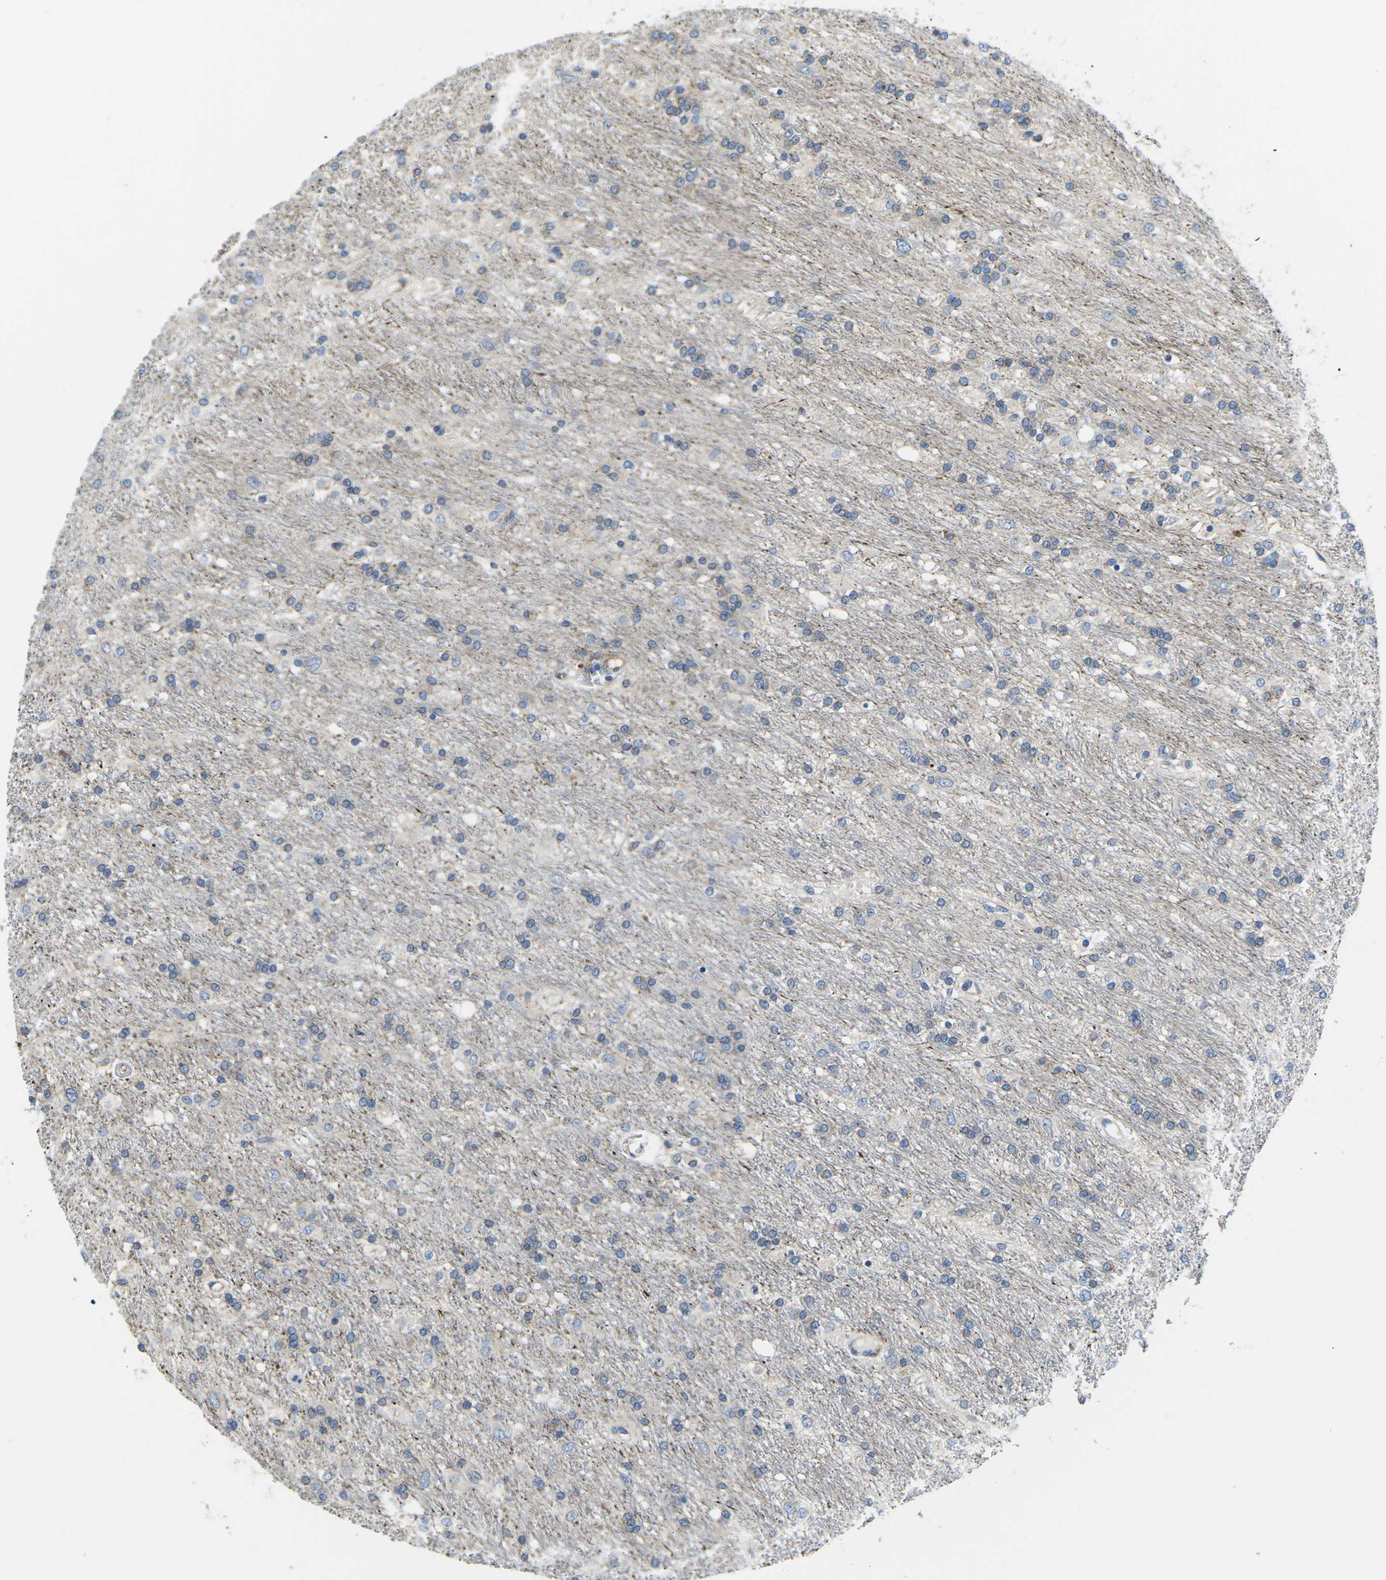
{"staining": {"intensity": "negative", "quantity": "none", "location": "none"}, "tissue": "glioma", "cell_type": "Tumor cells", "image_type": "cancer", "snomed": [{"axis": "morphology", "description": "Glioma, malignant, Low grade"}, {"axis": "topography", "description": "Brain"}], "caption": "Immunohistochemistry (IHC) micrograph of neoplastic tissue: glioma stained with DAB (3,3'-diaminobenzidine) exhibits no significant protein expression in tumor cells.", "gene": "TMEFF2", "patient": {"sex": "male", "age": 77}}